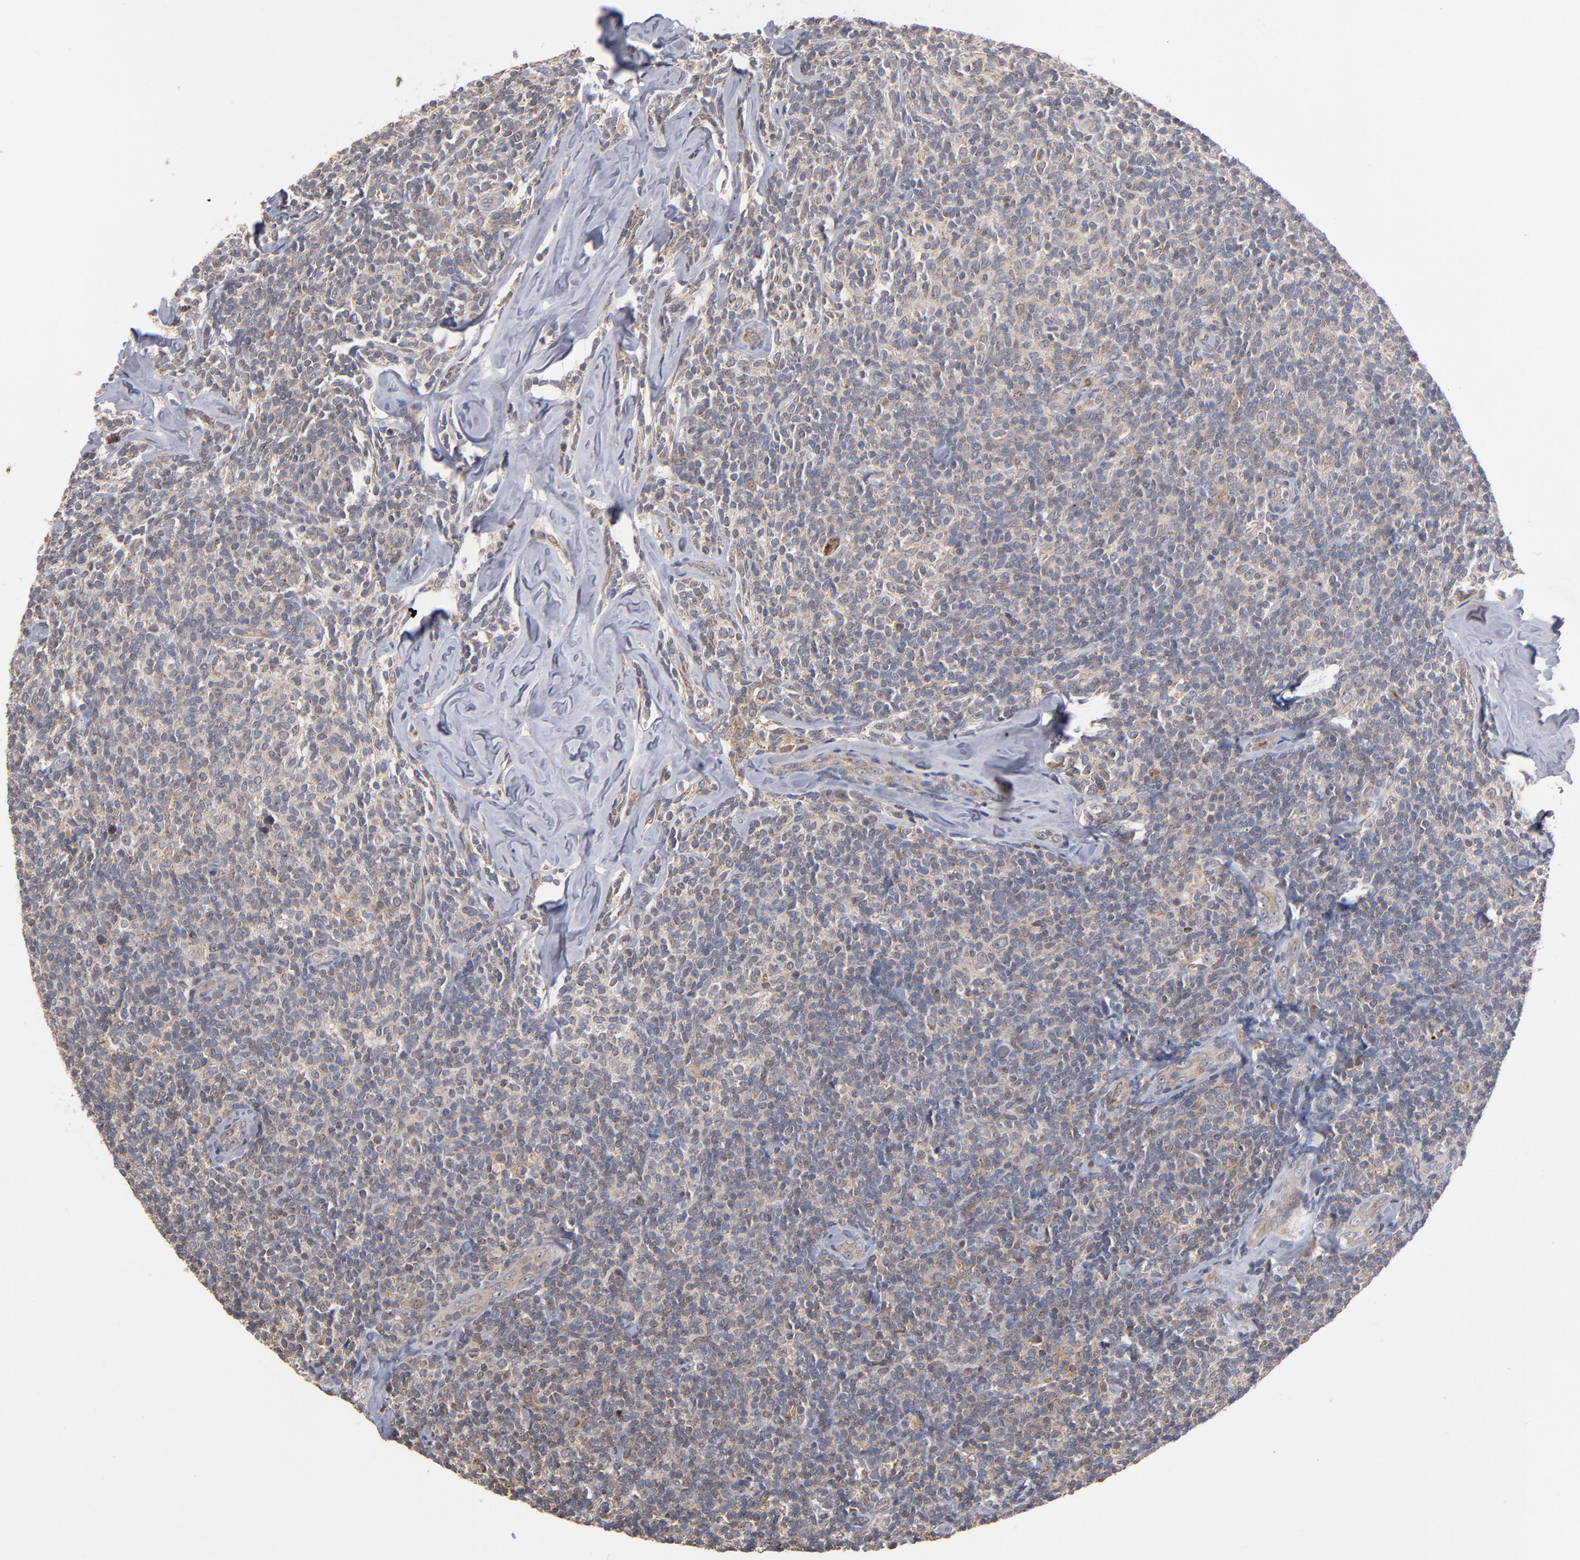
{"staining": {"intensity": "moderate", "quantity": "<25%", "location": "cytoplasmic/membranous"}, "tissue": "lymphoma", "cell_type": "Tumor cells", "image_type": "cancer", "snomed": [{"axis": "morphology", "description": "Malignant lymphoma, non-Hodgkin's type, Low grade"}, {"axis": "topography", "description": "Lymph node"}], "caption": "High-magnification brightfield microscopy of lymphoma stained with DAB (brown) and counterstained with hematoxylin (blue). tumor cells exhibit moderate cytoplasmic/membranous staining is seen in approximately<25% of cells.", "gene": "MIPOL1", "patient": {"sex": "female", "age": 56}}